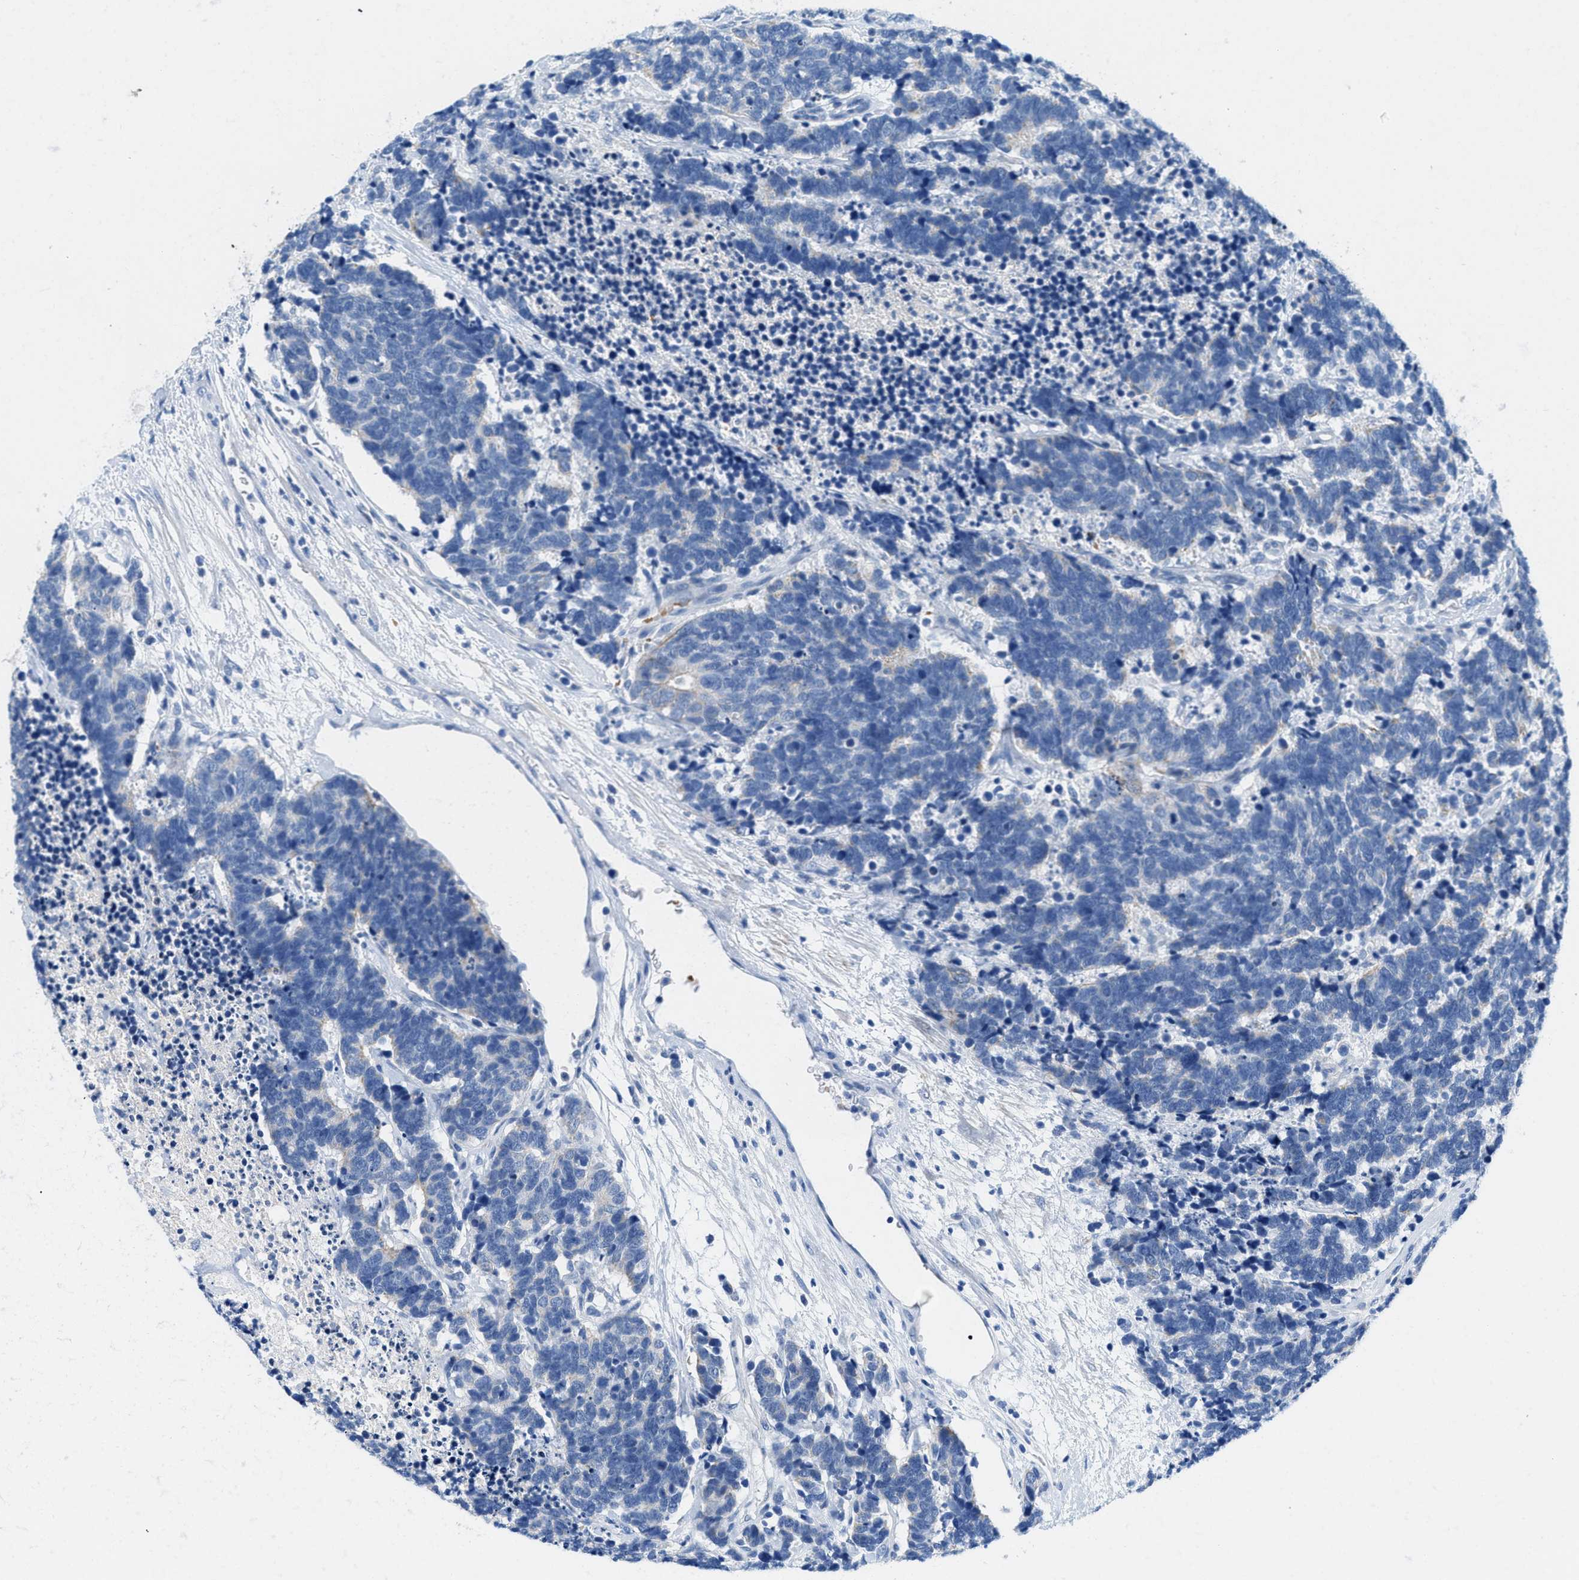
{"staining": {"intensity": "negative", "quantity": "none", "location": "none"}, "tissue": "carcinoid", "cell_type": "Tumor cells", "image_type": "cancer", "snomed": [{"axis": "morphology", "description": "Carcinoma, NOS"}, {"axis": "morphology", "description": "Carcinoid, malignant, NOS"}, {"axis": "topography", "description": "Urinary bladder"}], "caption": "This histopathology image is of carcinoma stained with immunohistochemistry to label a protein in brown with the nuclei are counter-stained blue. There is no positivity in tumor cells.", "gene": "BPGM", "patient": {"sex": "male", "age": 57}}